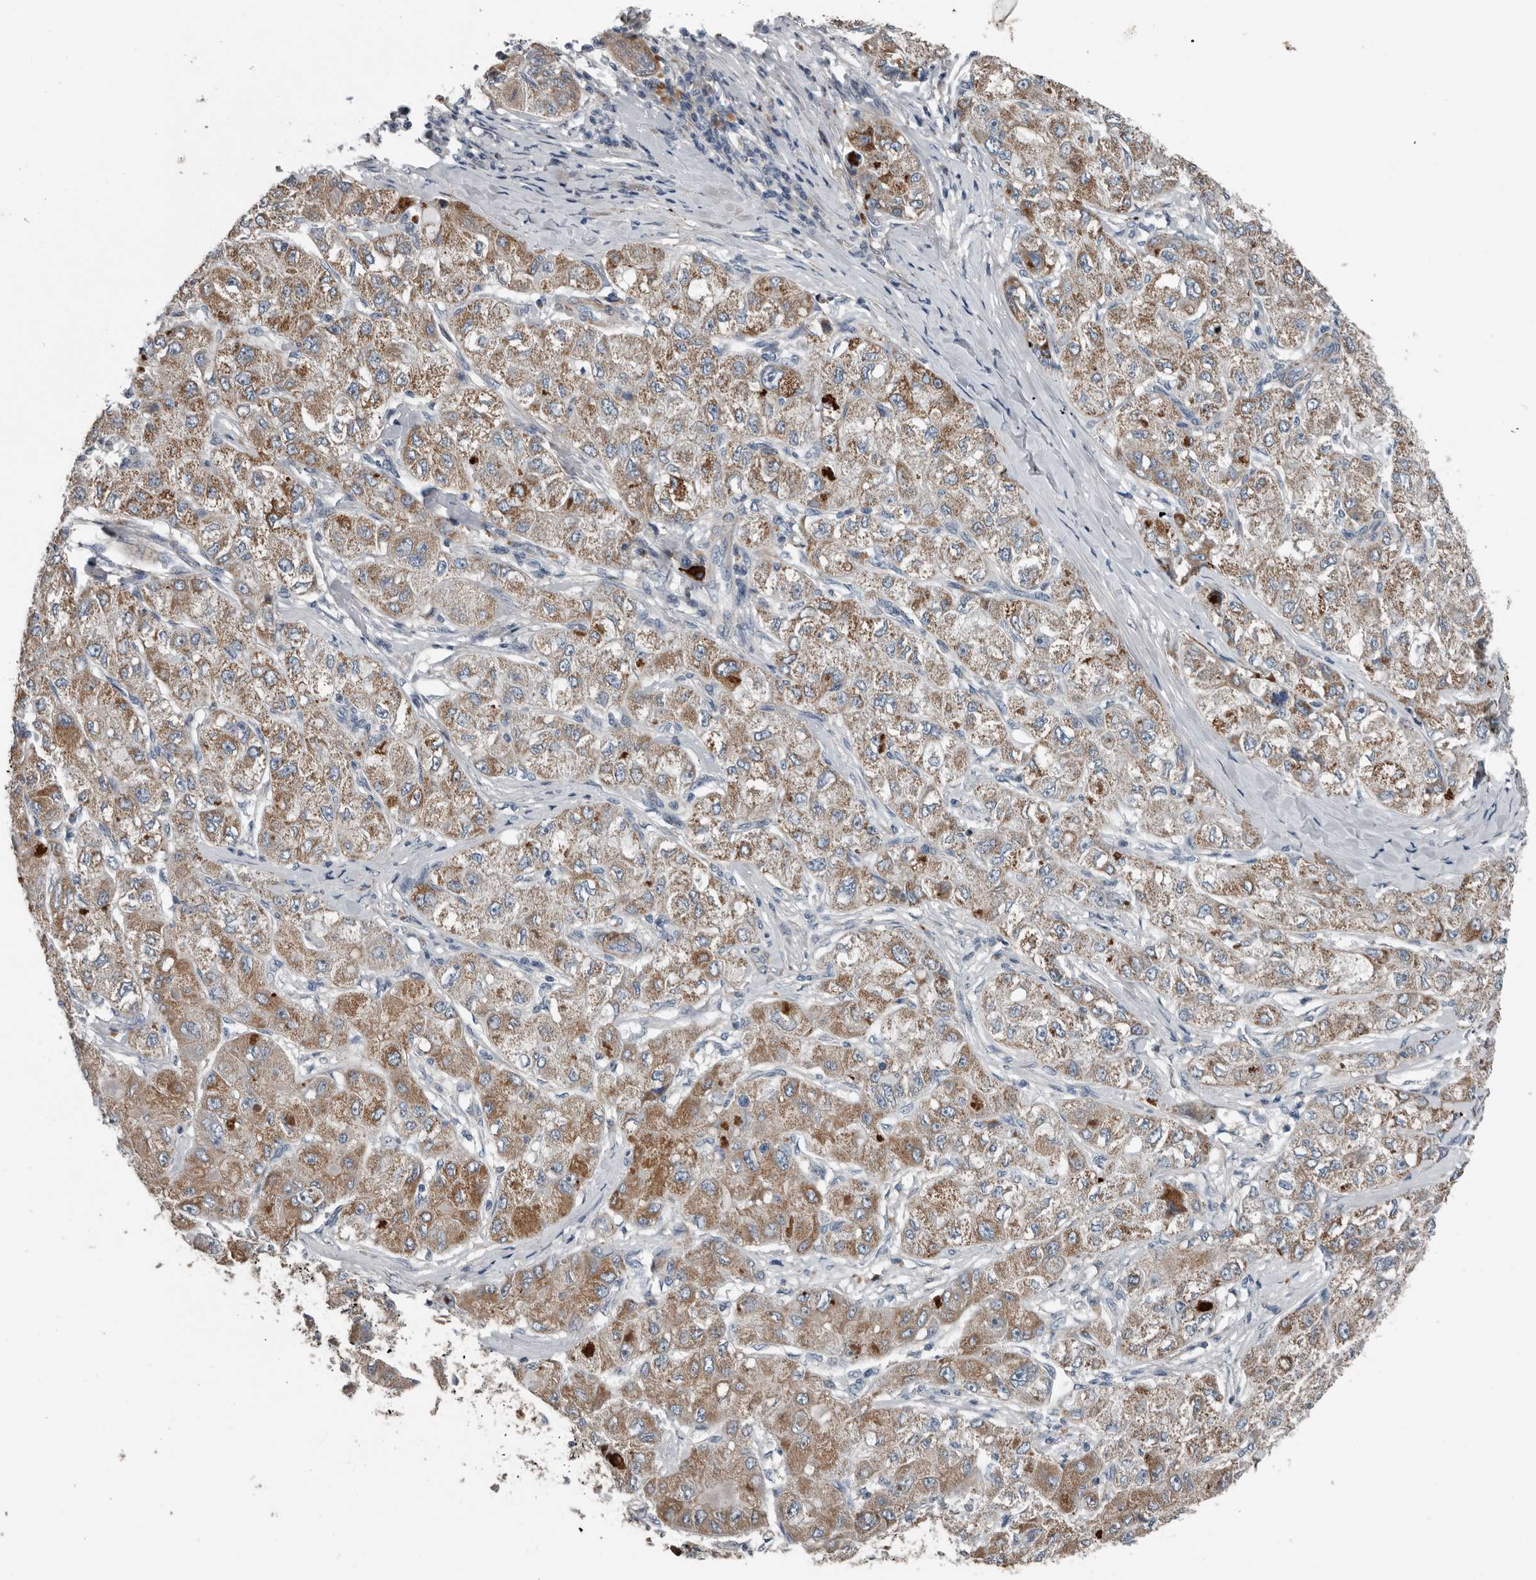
{"staining": {"intensity": "moderate", "quantity": "25%-75%", "location": "cytoplasmic/membranous"}, "tissue": "liver cancer", "cell_type": "Tumor cells", "image_type": "cancer", "snomed": [{"axis": "morphology", "description": "Carcinoma, Hepatocellular, NOS"}, {"axis": "topography", "description": "Liver"}], "caption": "A brown stain shows moderate cytoplasmic/membranous expression of a protein in liver cancer (hepatocellular carcinoma) tumor cells.", "gene": "DPY19L4", "patient": {"sex": "male", "age": 80}}